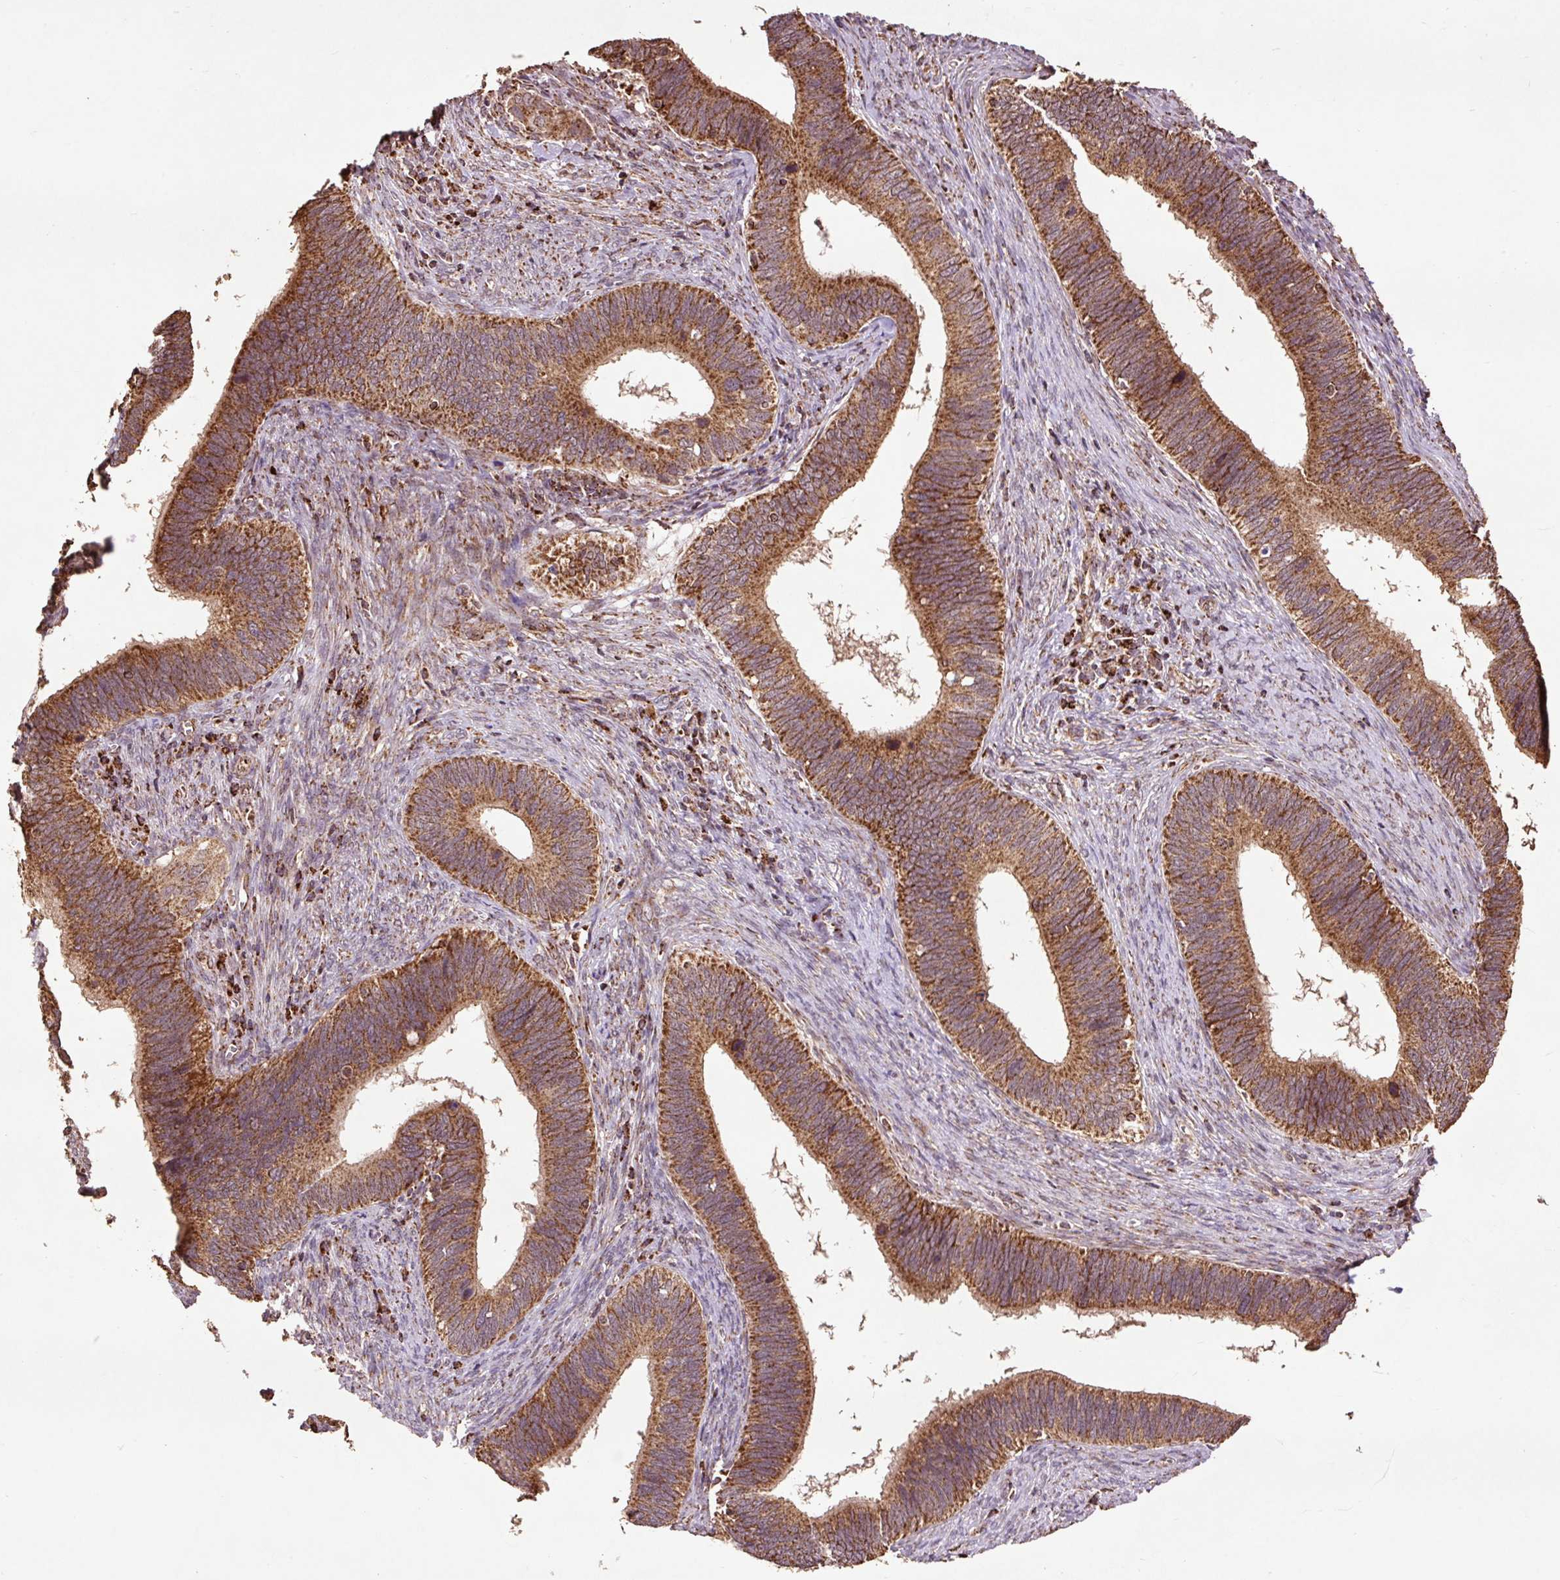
{"staining": {"intensity": "moderate", "quantity": ">75%", "location": "cytoplasmic/membranous"}, "tissue": "cervical cancer", "cell_type": "Tumor cells", "image_type": "cancer", "snomed": [{"axis": "morphology", "description": "Adenocarcinoma, NOS"}, {"axis": "topography", "description": "Cervix"}], "caption": "Immunohistochemistry (IHC) (DAB) staining of human adenocarcinoma (cervical) demonstrates moderate cytoplasmic/membranous protein expression in approximately >75% of tumor cells. (DAB IHC, brown staining for protein, blue staining for nuclei).", "gene": "ATP5F1A", "patient": {"sex": "female", "age": 42}}